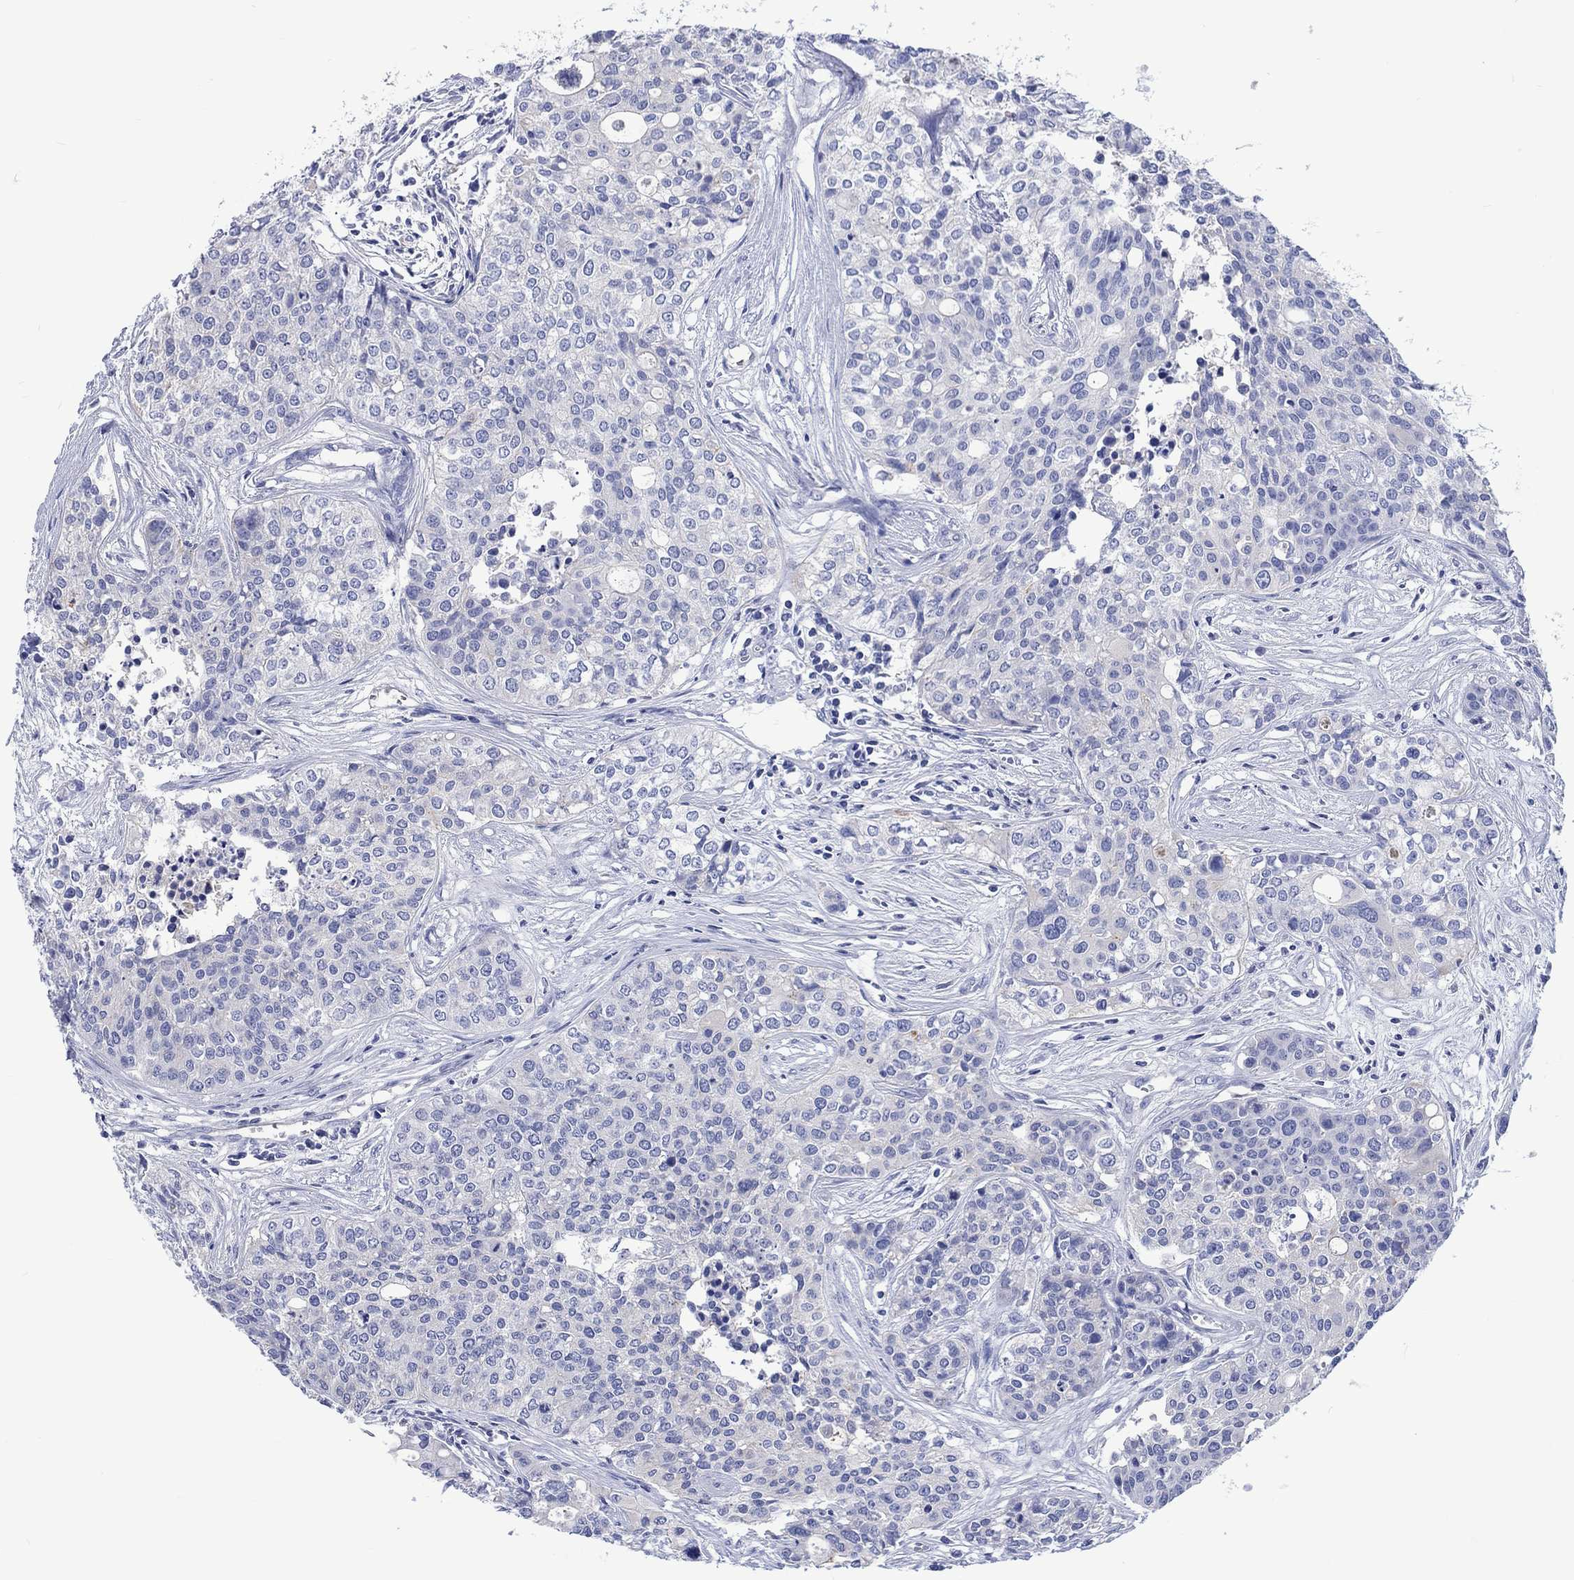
{"staining": {"intensity": "negative", "quantity": "none", "location": "none"}, "tissue": "carcinoid", "cell_type": "Tumor cells", "image_type": "cancer", "snomed": [{"axis": "morphology", "description": "Carcinoid, malignant, NOS"}, {"axis": "topography", "description": "Colon"}], "caption": "Tumor cells are negative for brown protein staining in carcinoid (malignant).", "gene": "TOMM20L", "patient": {"sex": "male", "age": 81}}